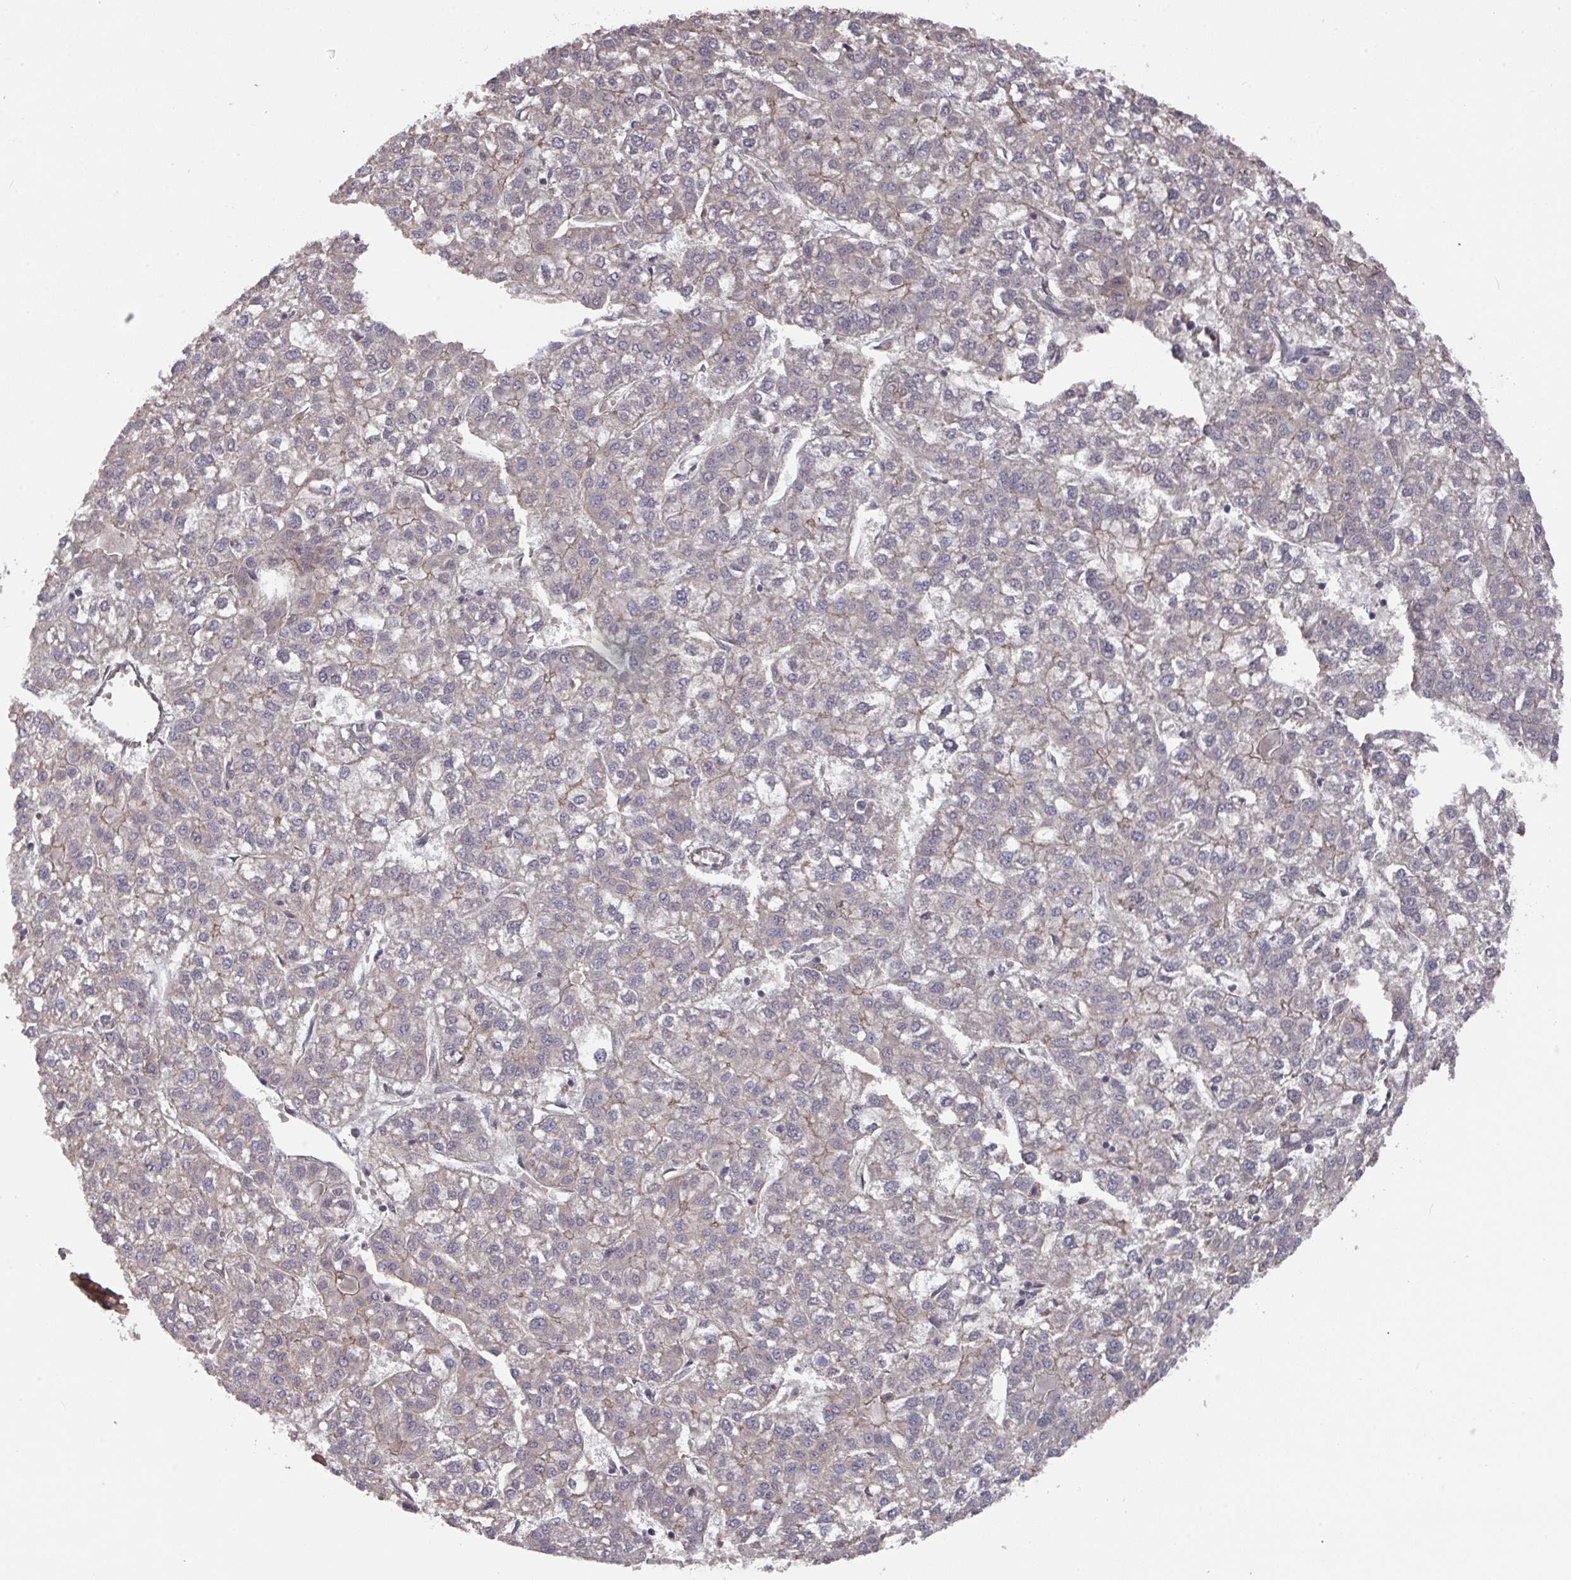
{"staining": {"intensity": "weak", "quantity": "<25%", "location": "cytoplasmic/membranous"}, "tissue": "liver cancer", "cell_type": "Tumor cells", "image_type": "cancer", "snomed": [{"axis": "morphology", "description": "Carcinoma, Hepatocellular, NOS"}, {"axis": "topography", "description": "Liver"}], "caption": "Immunohistochemical staining of human liver hepatocellular carcinoma demonstrates no significant positivity in tumor cells.", "gene": "PRR5", "patient": {"sex": "female", "age": 43}}